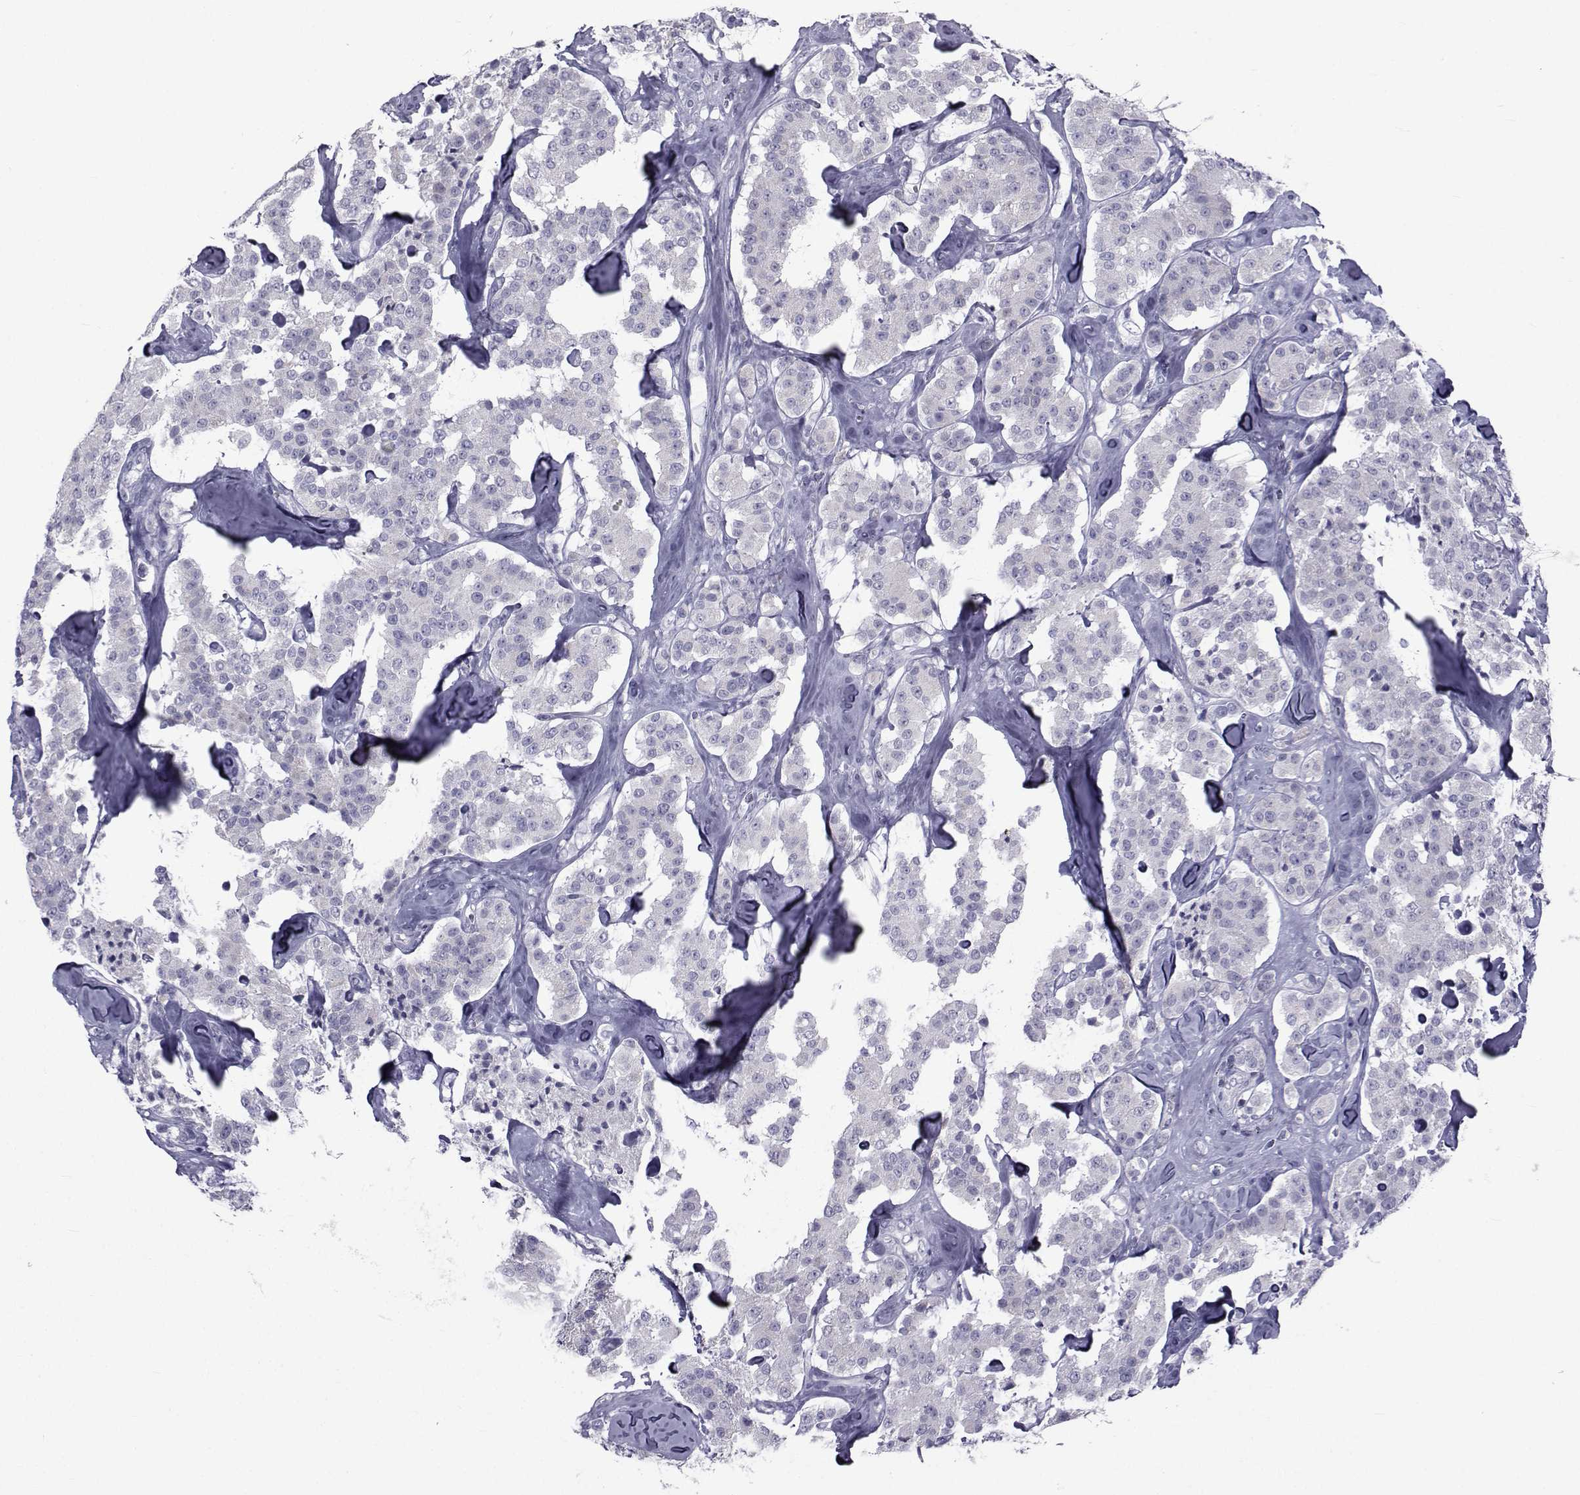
{"staining": {"intensity": "negative", "quantity": "none", "location": "none"}, "tissue": "carcinoid", "cell_type": "Tumor cells", "image_type": "cancer", "snomed": [{"axis": "morphology", "description": "Carcinoid, malignant, NOS"}, {"axis": "topography", "description": "Pancreas"}], "caption": "IHC of carcinoid exhibits no positivity in tumor cells.", "gene": "FDXR", "patient": {"sex": "male", "age": 41}}